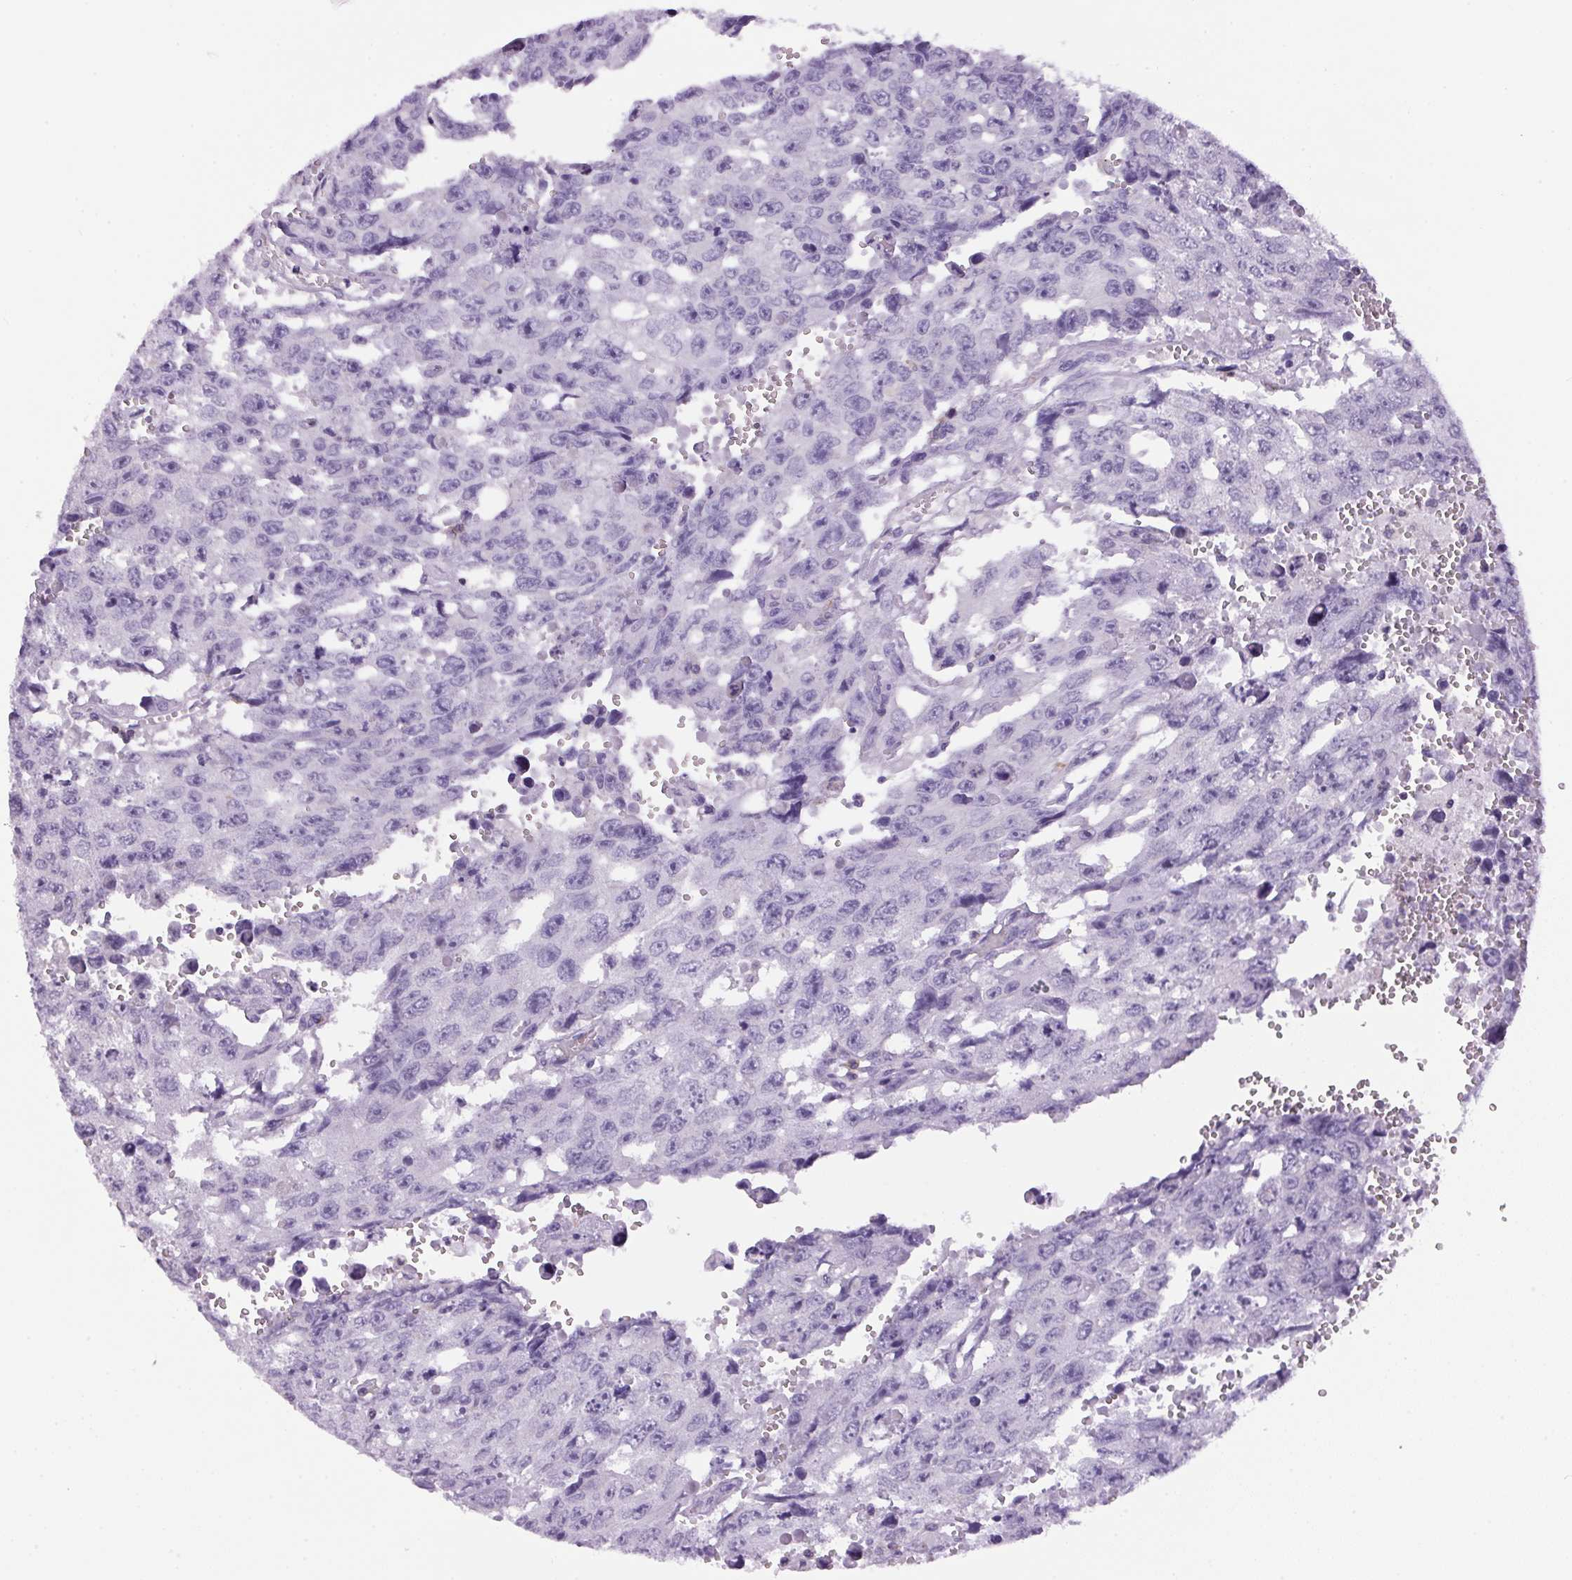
{"staining": {"intensity": "negative", "quantity": "none", "location": "none"}, "tissue": "testis cancer", "cell_type": "Tumor cells", "image_type": "cancer", "snomed": [{"axis": "morphology", "description": "Seminoma, NOS"}, {"axis": "topography", "description": "Testis"}], "caption": "A photomicrograph of human testis cancer is negative for staining in tumor cells.", "gene": "S100A2", "patient": {"sex": "male", "age": 26}}